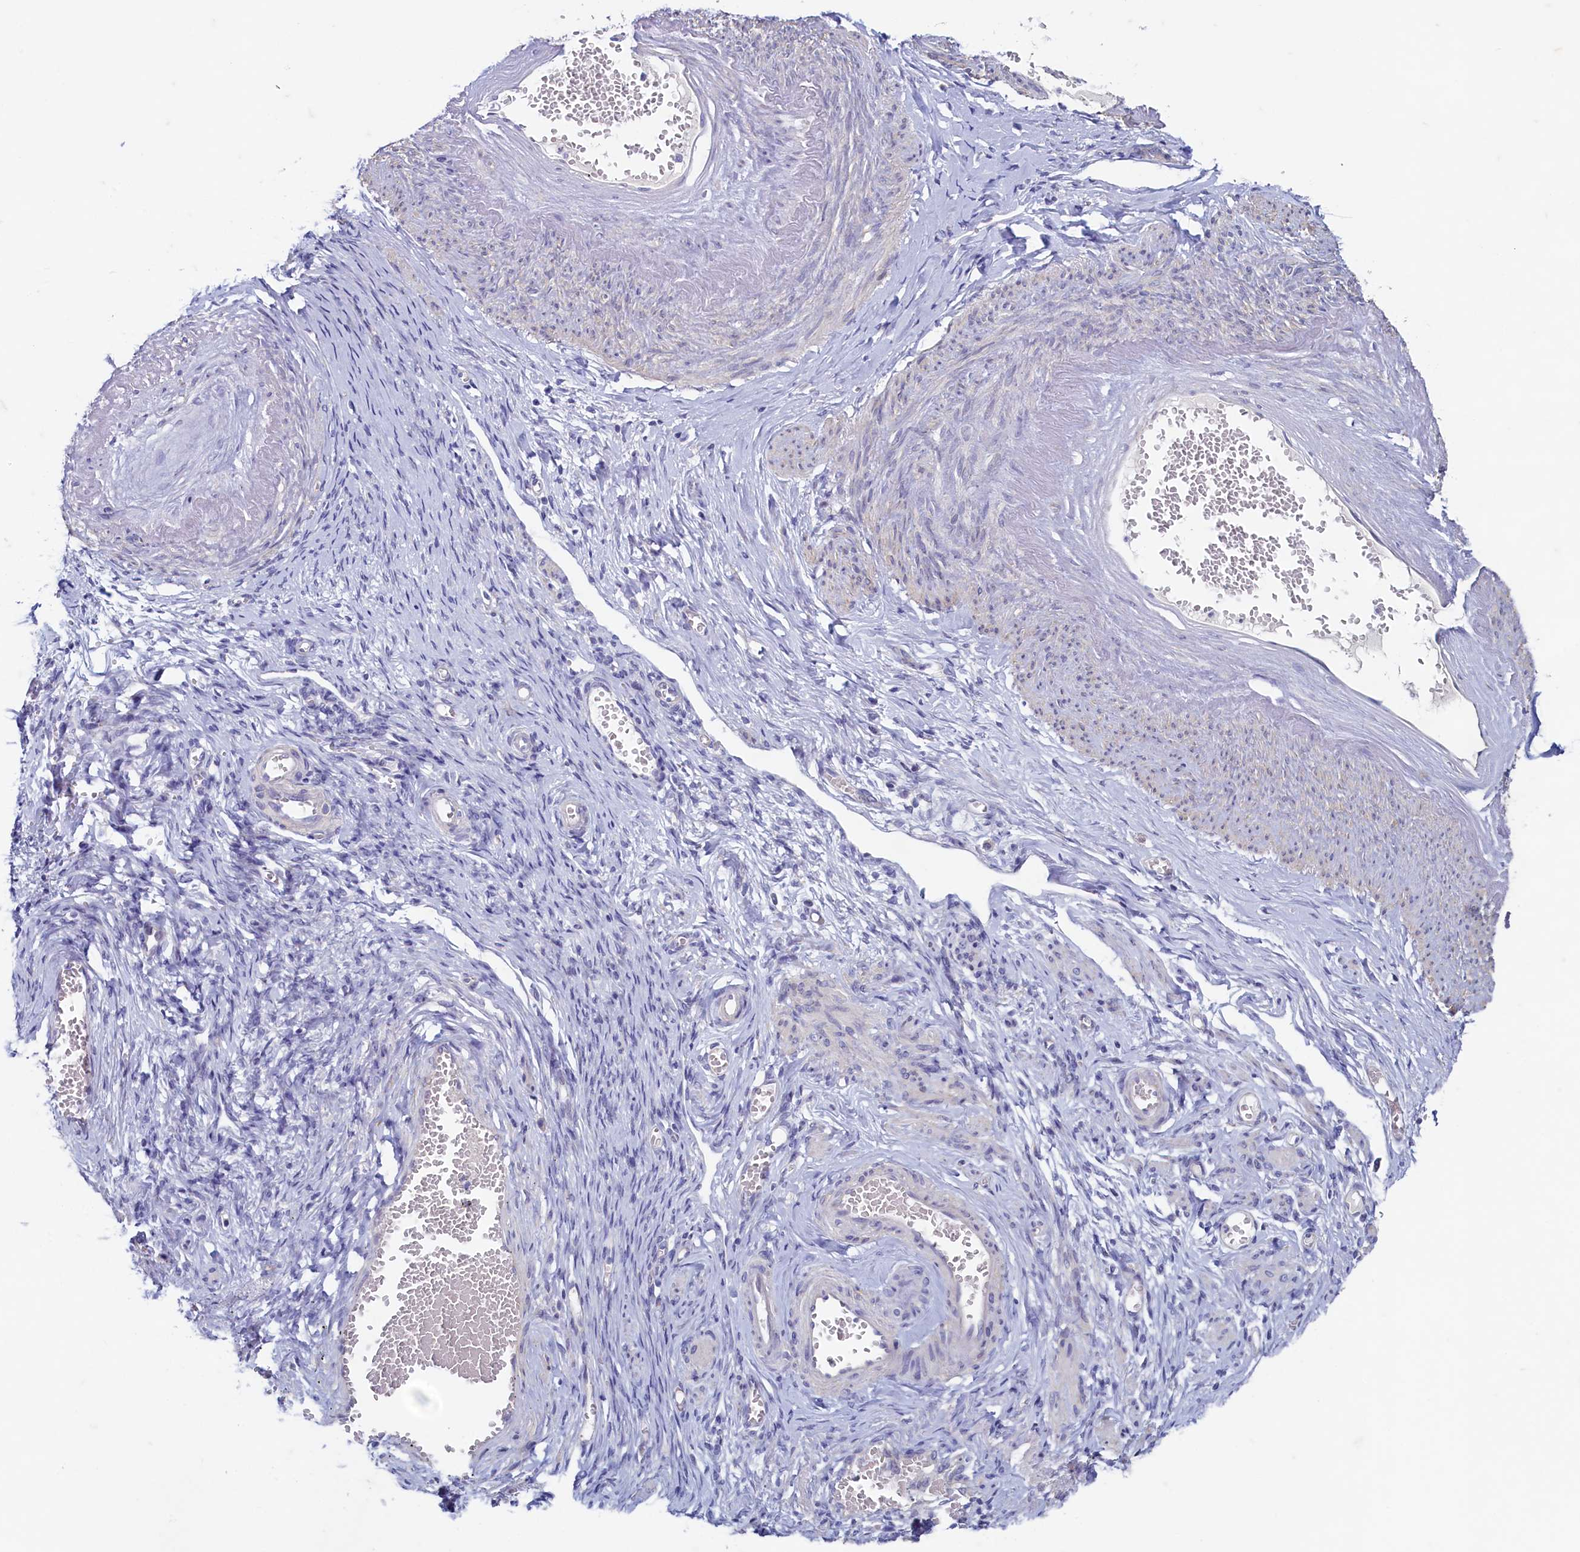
{"staining": {"intensity": "negative", "quantity": "none", "location": "none"}, "tissue": "adipose tissue", "cell_type": "Adipocytes", "image_type": "normal", "snomed": [{"axis": "morphology", "description": "Normal tissue, NOS"}, {"axis": "topography", "description": "Vascular tissue"}, {"axis": "topography", "description": "Fallopian tube"}, {"axis": "topography", "description": "Ovary"}], "caption": "Immunohistochemistry of normal adipose tissue shows no positivity in adipocytes. Nuclei are stained in blue.", "gene": "MAP1LC3A", "patient": {"sex": "female", "age": 67}}